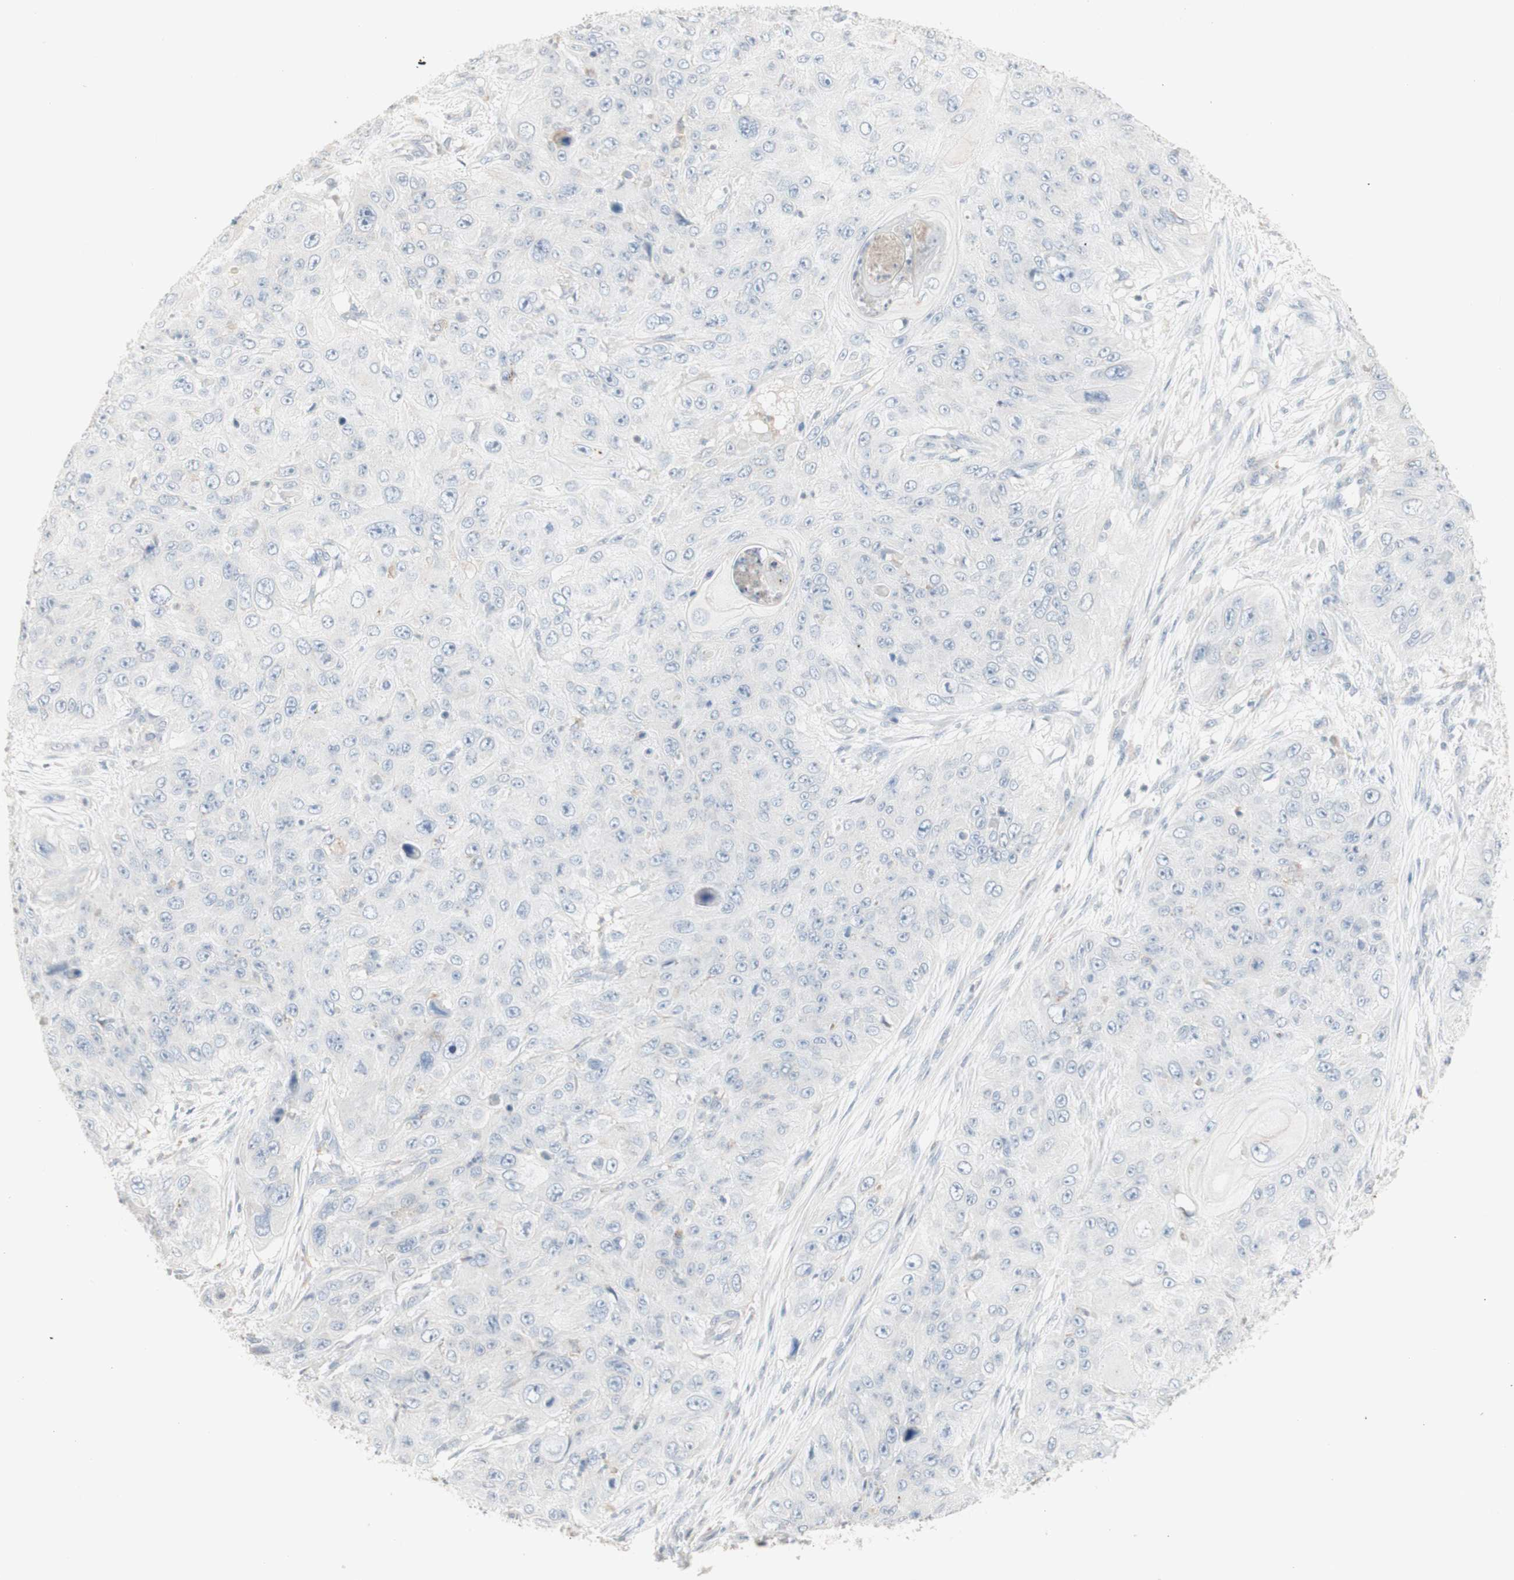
{"staining": {"intensity": "negative", "quantity": "none", "location": "none"}, "tissue": "skin cancer", "cell_type": "Tumor cells", "image_type": "cancer", "snomed": [{"axis": "morphology", "description": "Squamous cell carcinoma, NOS"}, {"axis": "topography", "description": "Skin"}], "caption": "This is an immunohistochemistry photomicrograph of human skin cancer (squamous cell carcinoma). There is no positivity in tumor cells.", "gene": "ATP6V1B1", "patient": {"sex": "female", "age": 80}}